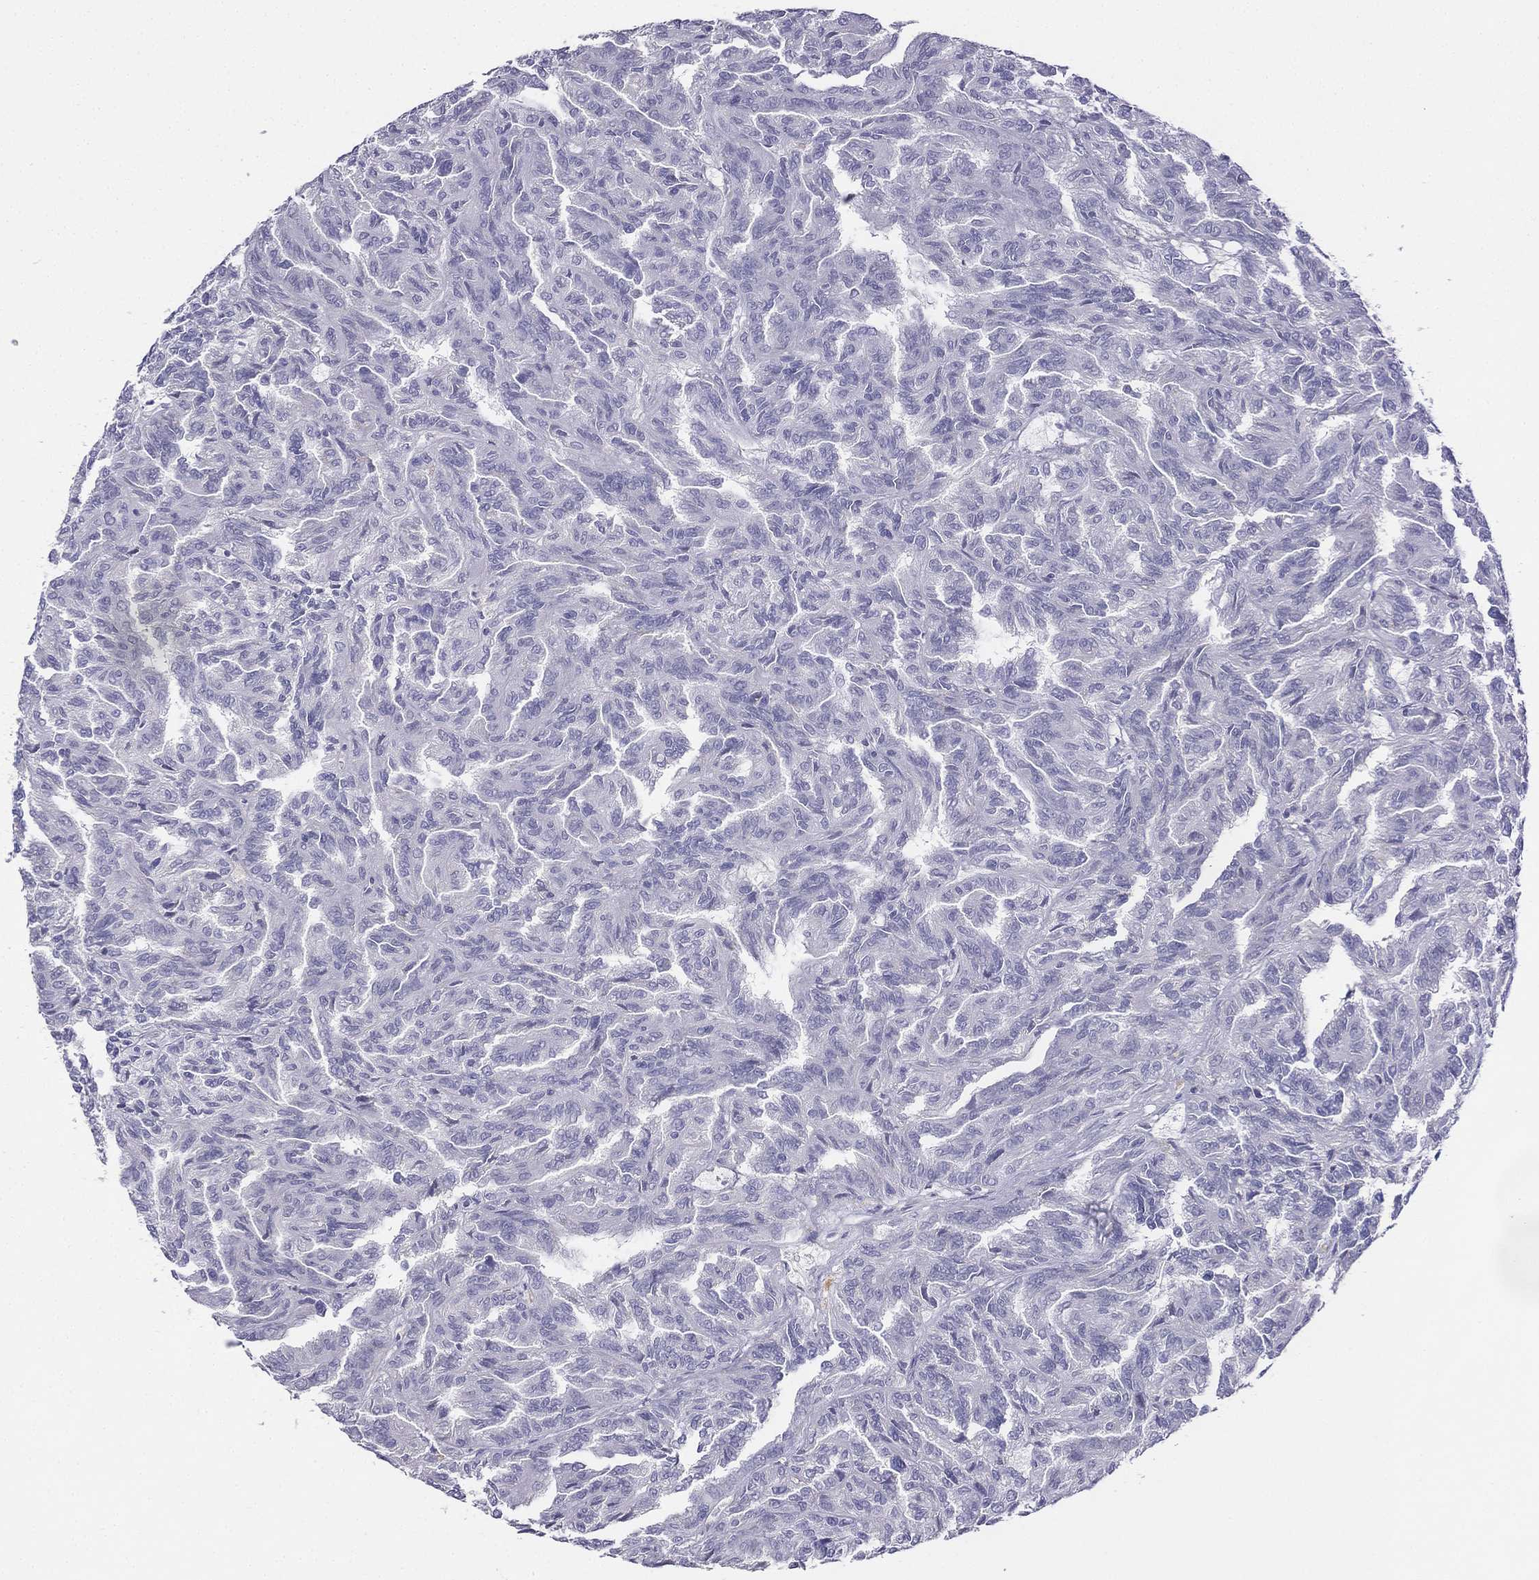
{"staining": {"intensity": "negative", "quantity": "none", "location": "none"}, "tissue": "renal cancer", "cell_type": "Tumor cells", "image_type": "cancer", "snomed": [{"axis": "morphology", "description": "Adenocarcinoma, NOS"}, {"axis": "topography", "description": "Kidney"}], "caption": "A photomicrograph of human renal cancer (adenocarcinoma) is negative for staining in tumor cells.", "gene": "ALOXE3", "patient": {"sex": "male", "age": 79}}